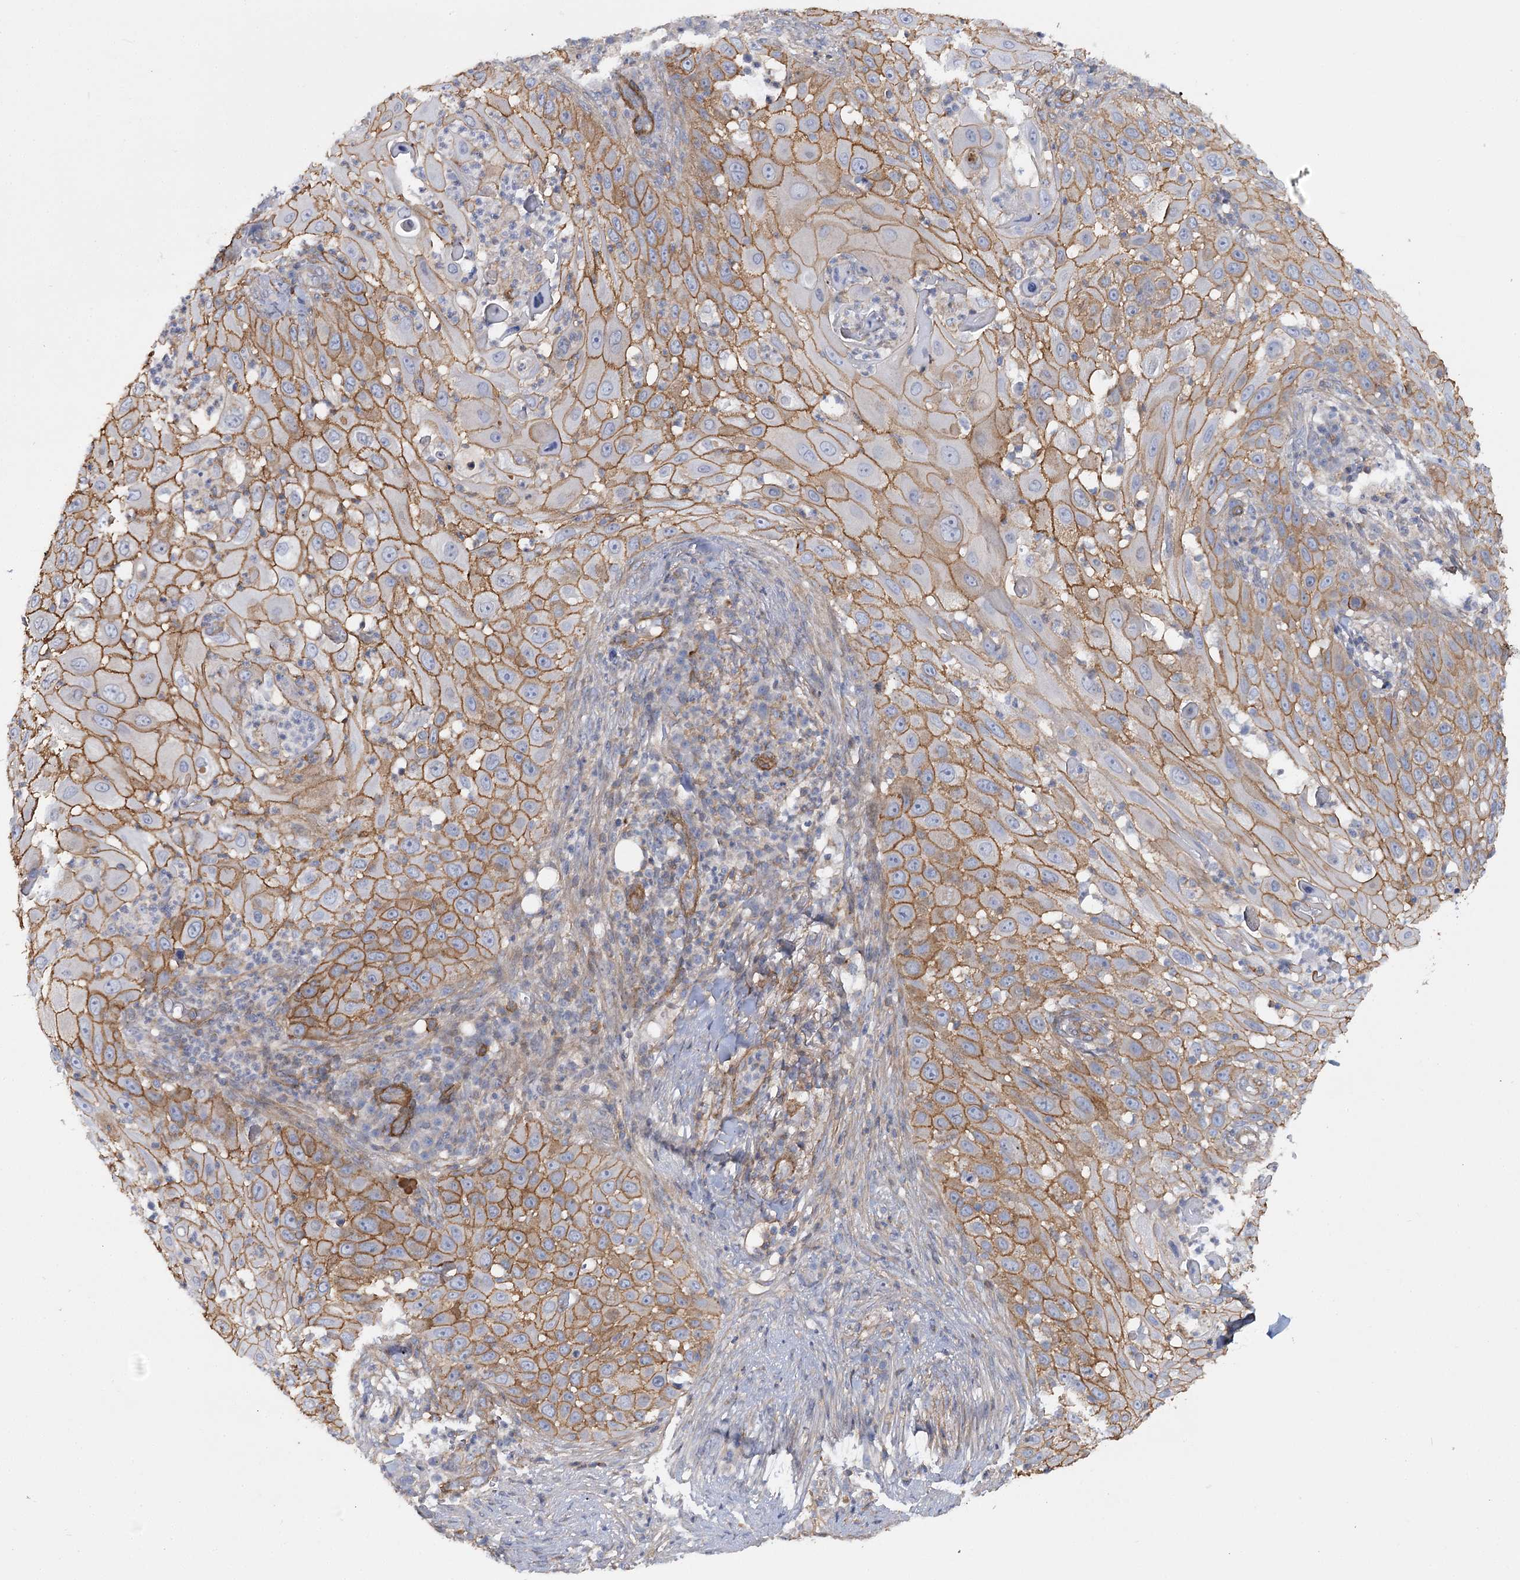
{"staining": {"intensity": "moderate", "quantity": ">75%", "location": "cytoplasmic/membranous"}, "tissue": "skin cancer", "cell_type": "Tumor cells", "image_type": "cancer", "snomed": [{"axis": "morphology", "description": "Squamous cell carcinoma, NOS"}, {"axis": "topography", "description": "Skin"}], "caption": "Tumor cells reveal medium levels of moderate cytoplasmic/membranous expression in about >75% of cells in human skin cancer (squamous cell carcinoma).", "gene": "SYNPO2", "patient": {"sex": "female", "age": 44}}